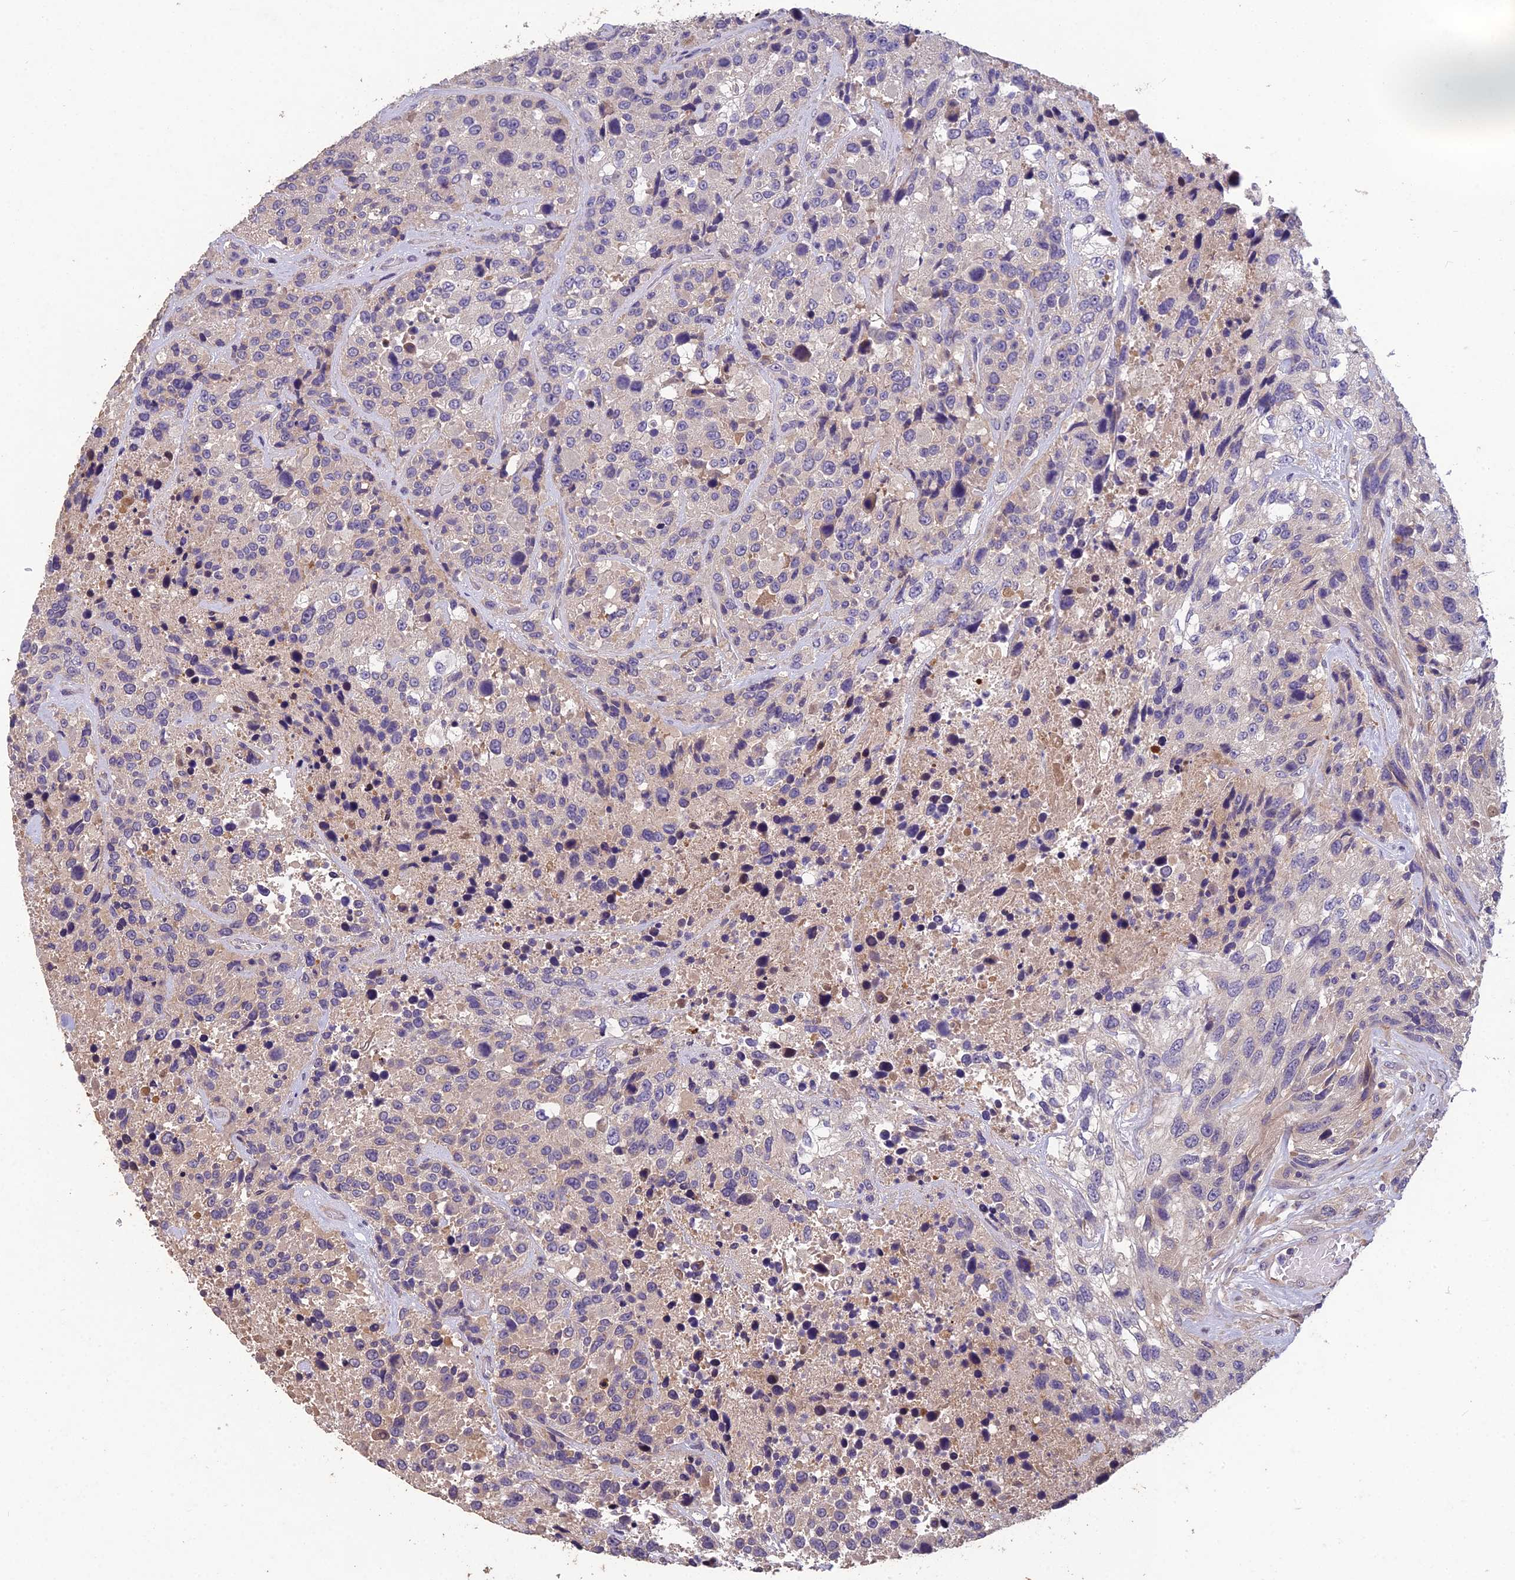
{"staining": {"intensity": "negative", "quantity": "none", "location": "none"}, "tissue": "urothelial cancer", "cell_type": "Tumor cells", "image_type": "cancer", "snomed": [{"axis": "morphology", "description": "Urothelial carcinoma, High grade"}, {"axis": "topography", "description": "Urinary bladder"}], "caption": "Tumor cells are negative for brown protein staining in high-grade urothelial carcinoma.", "gene": "CEACAM16", "patient": {"sex": "female", "age": 70}}